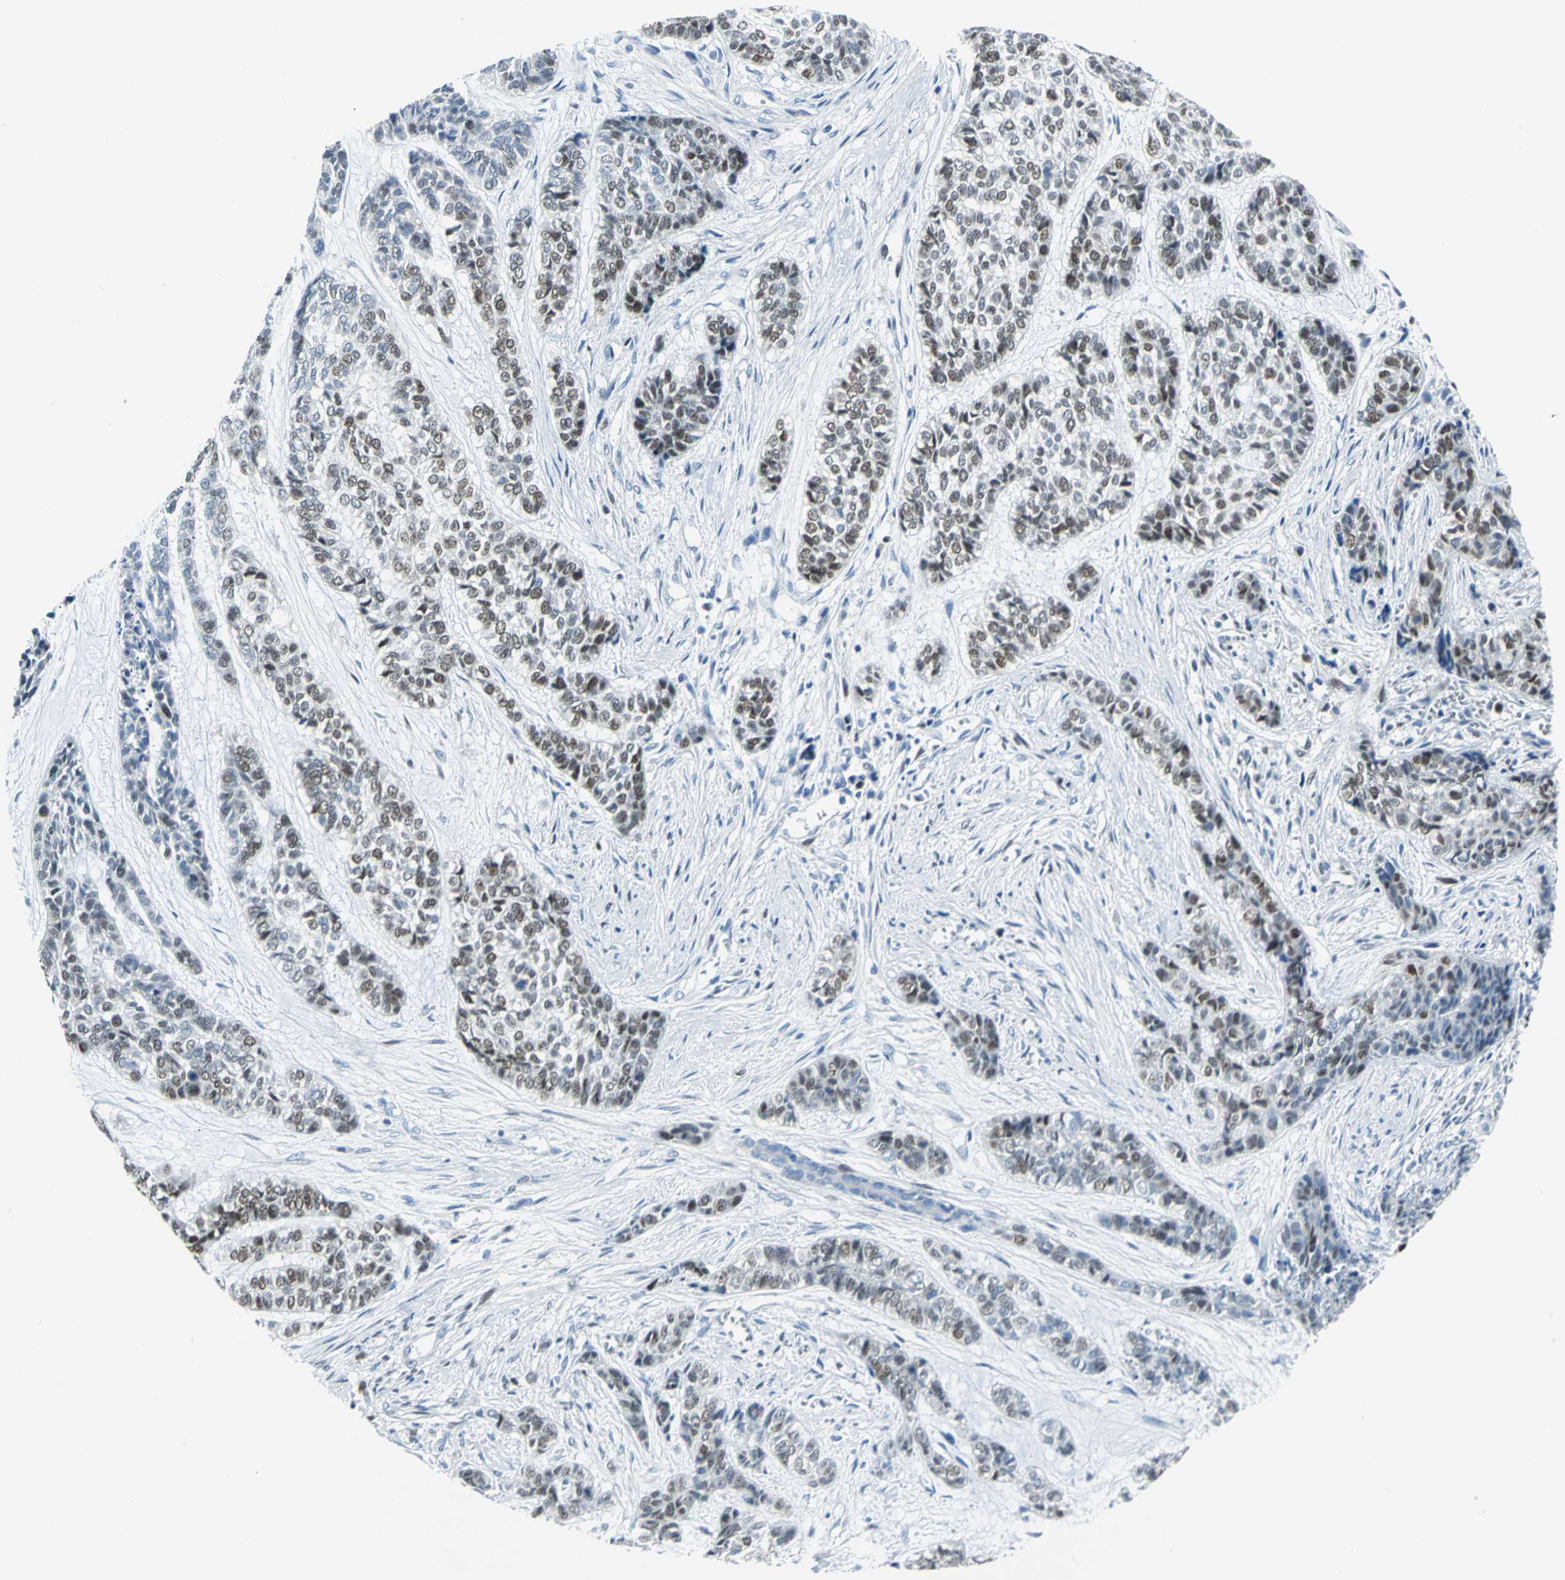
{"staining": {"intensity": "moderate", "quantity": ">75%", "location": "nuclear"}, "tissue": "skin cancer", "cell_type": "Tumor cells", "image_type": "cancer", "snomed": [{"axis": "morphology", "description": "Basal cell carcinoma"}, {"axis": "topography", "description": "Skin"}], "caption": "Tumor cells demonstrate moderate nuclear positivity in about >75% of cells in skin cancer (basal cell carcinoma). Immunohistochemistry (ihc) stains the protein of interest in brown and the nuclei are stained blue.", "gene": "MCM4", "patient": {"sex": "female", "age": 64}}